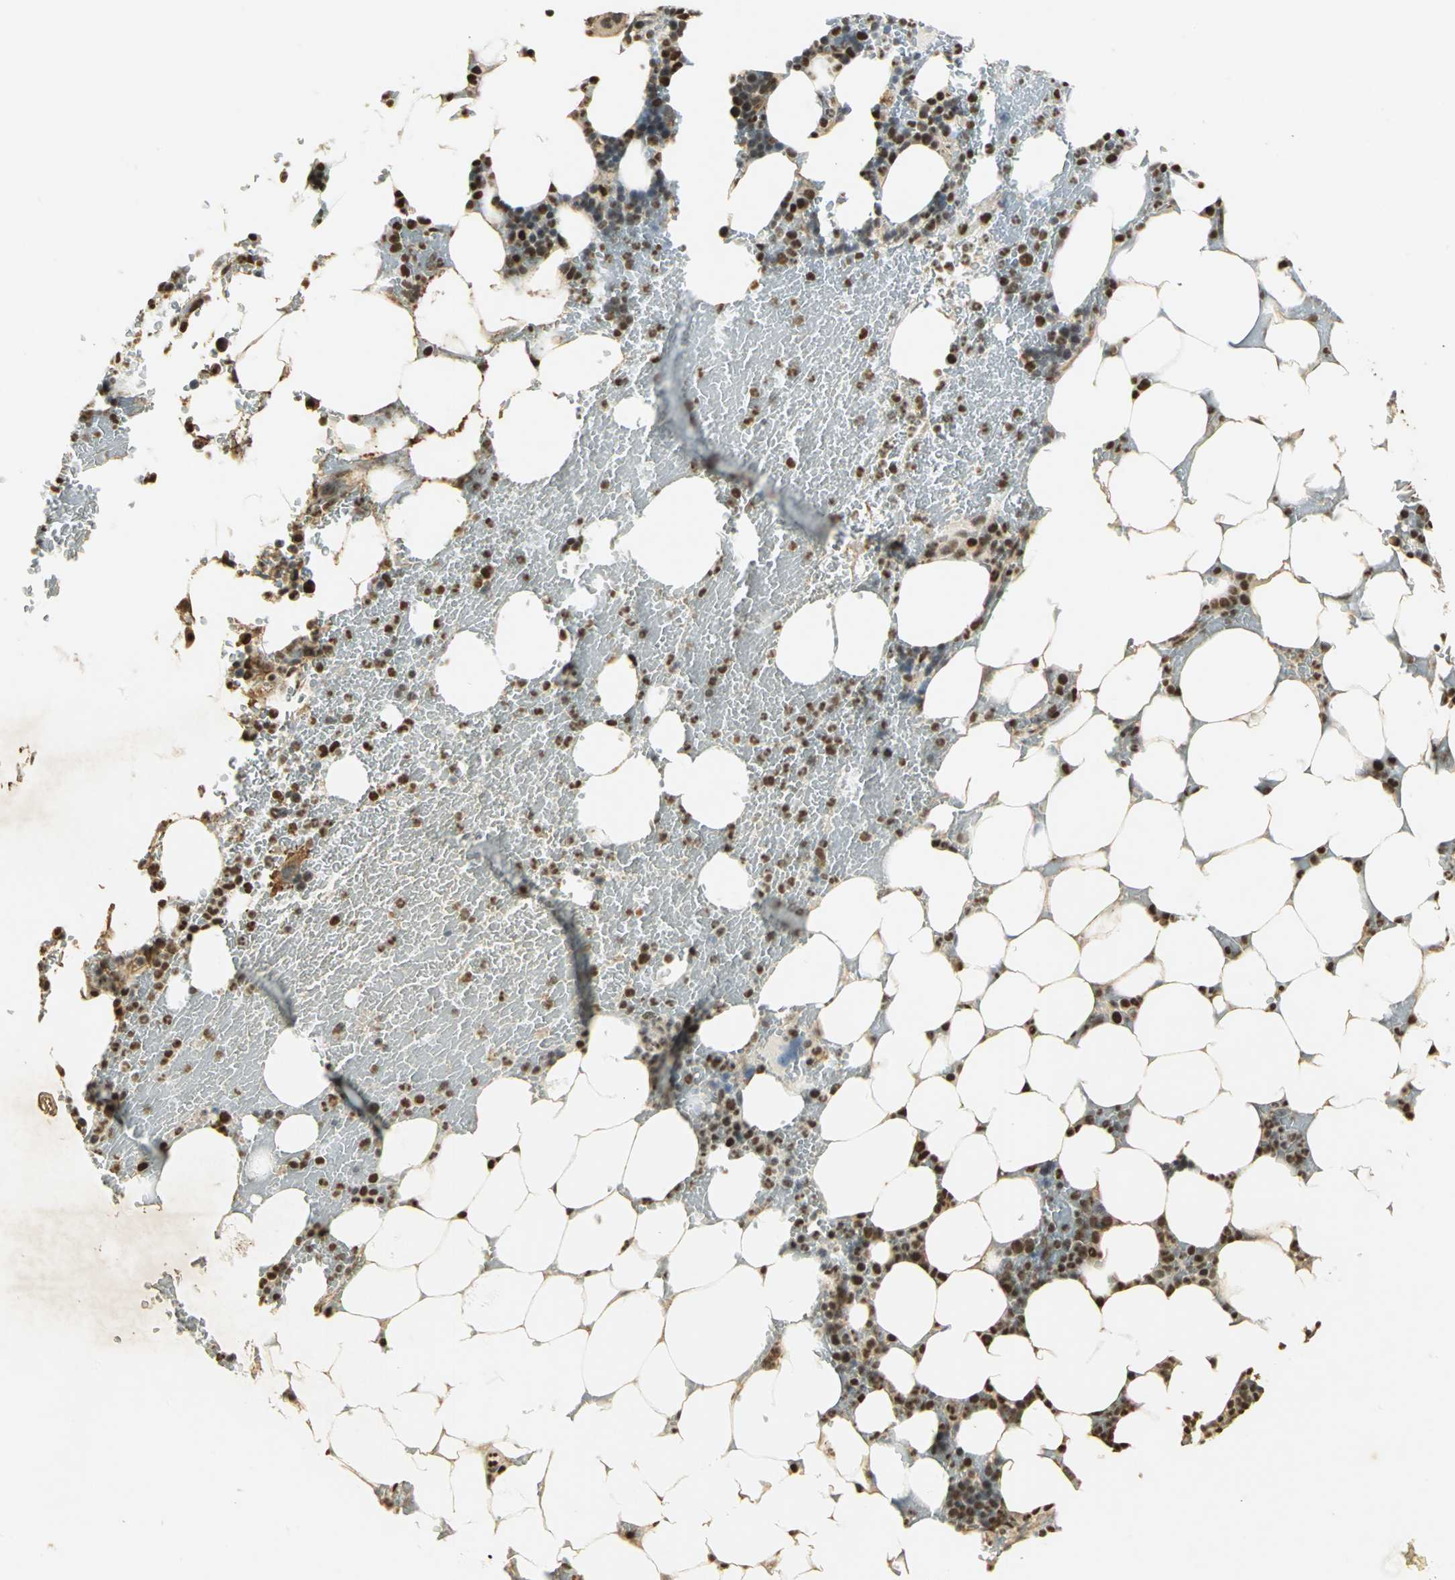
{"staining": {"intensity": "strong", "quantity": ">75%", "location": "cytoplasmic/membranous,nuclear"}, "tissue": "bone marrow", "cell_type": "Hematopoietic cells", "image_type": "normal", "snomed": [{"axis": "morphology", "description": "Normal tissue, NOS"}, {"axis": "topography", "description": "Bone marrow"}], "caption": "Bone marrow stained with immunohistochemistry exhibits strong cytoplasmic/membranous,nuclear expression in approximately >75% of hematopoietic cells.", "gene": "SET", "patient": {"sex": "female", "age": 73}}